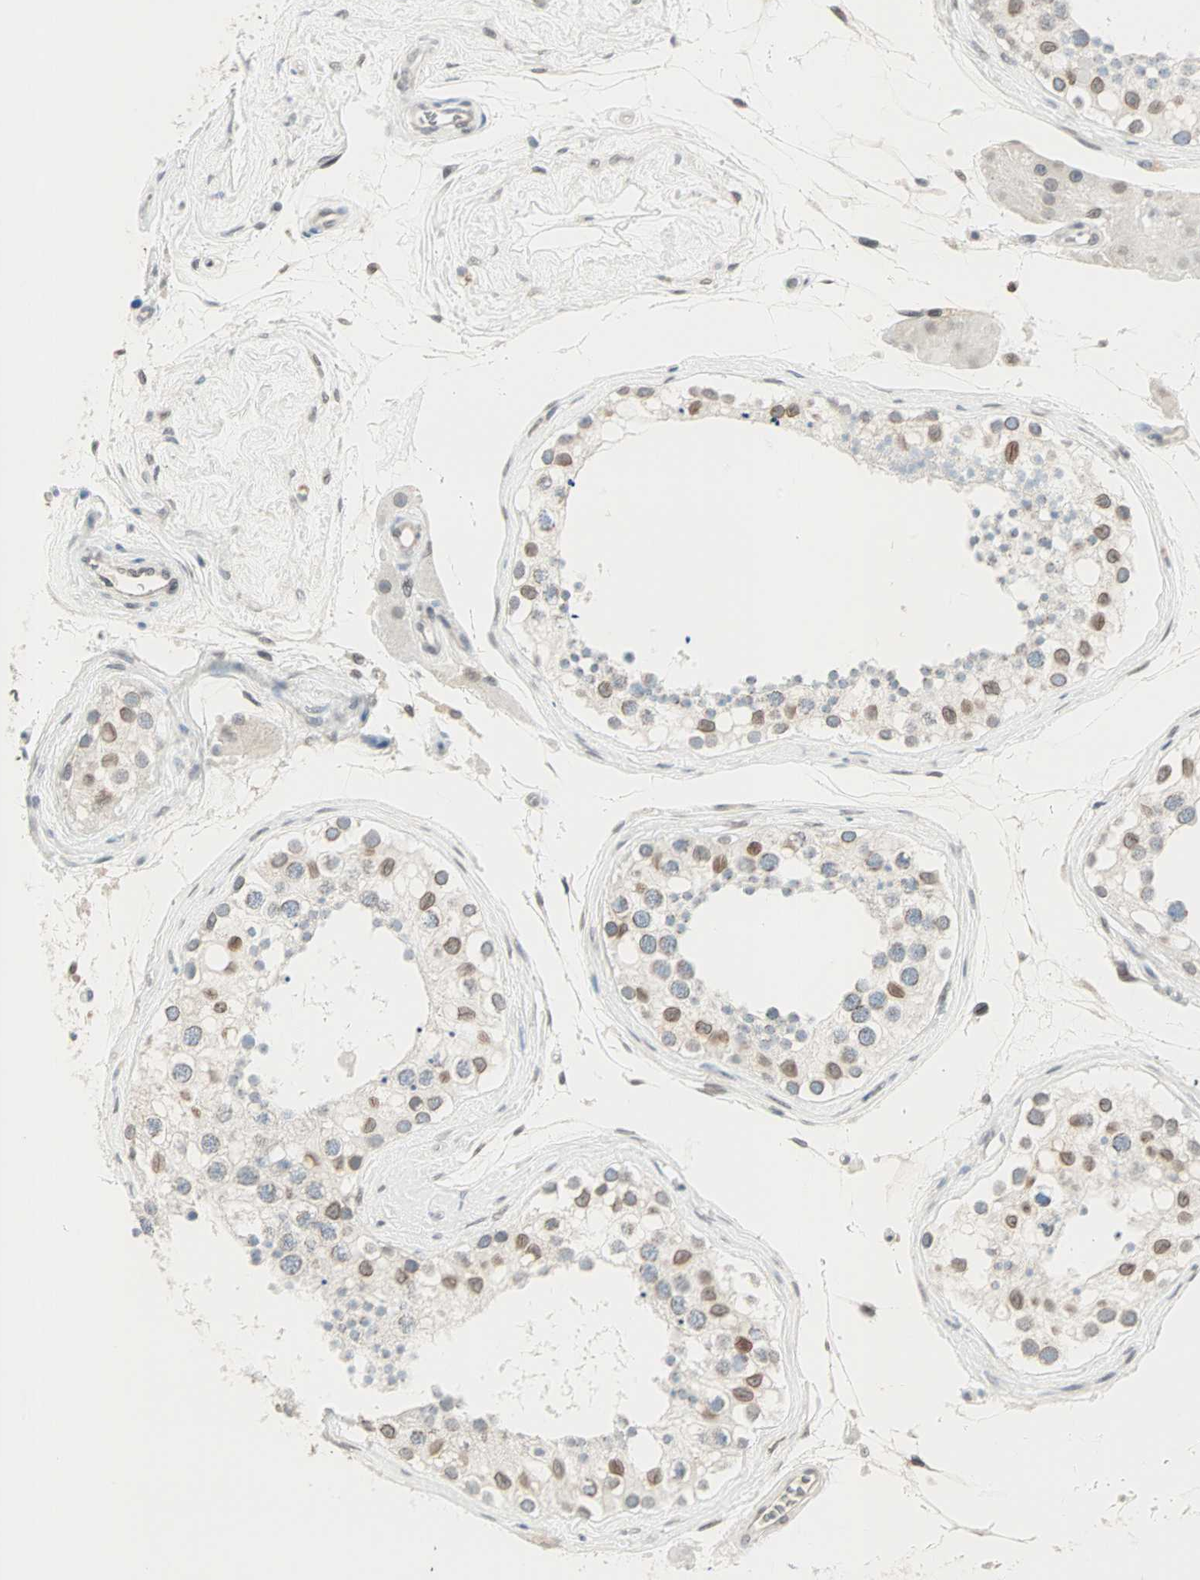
{"staining": {"intensity": "weak", "quantity": "25%-75%", "location": "cytoplasmic/membranous,nuclear"}, "tissue": "testis", "cell_type": "Cells in seminiferous ducts", "image_type": "normal", "snomed": [{"axis": "morphology", "description": "Normal tissue, NOS"}, {"axis": "topography", "description": "Testis"}], "caption": "High-power microscopy captured an immunohistochemistry histopathology image of normal testis, revealing weak cytoplasmic/membranous,nuclear positivity in about 25%-75% of cells in seminiferous ducts. (brown staining indicates protein expression, while blue staining denotes nuclei).", "gene": "BCAN", "patient": {"sex": "male", "age": 68}}